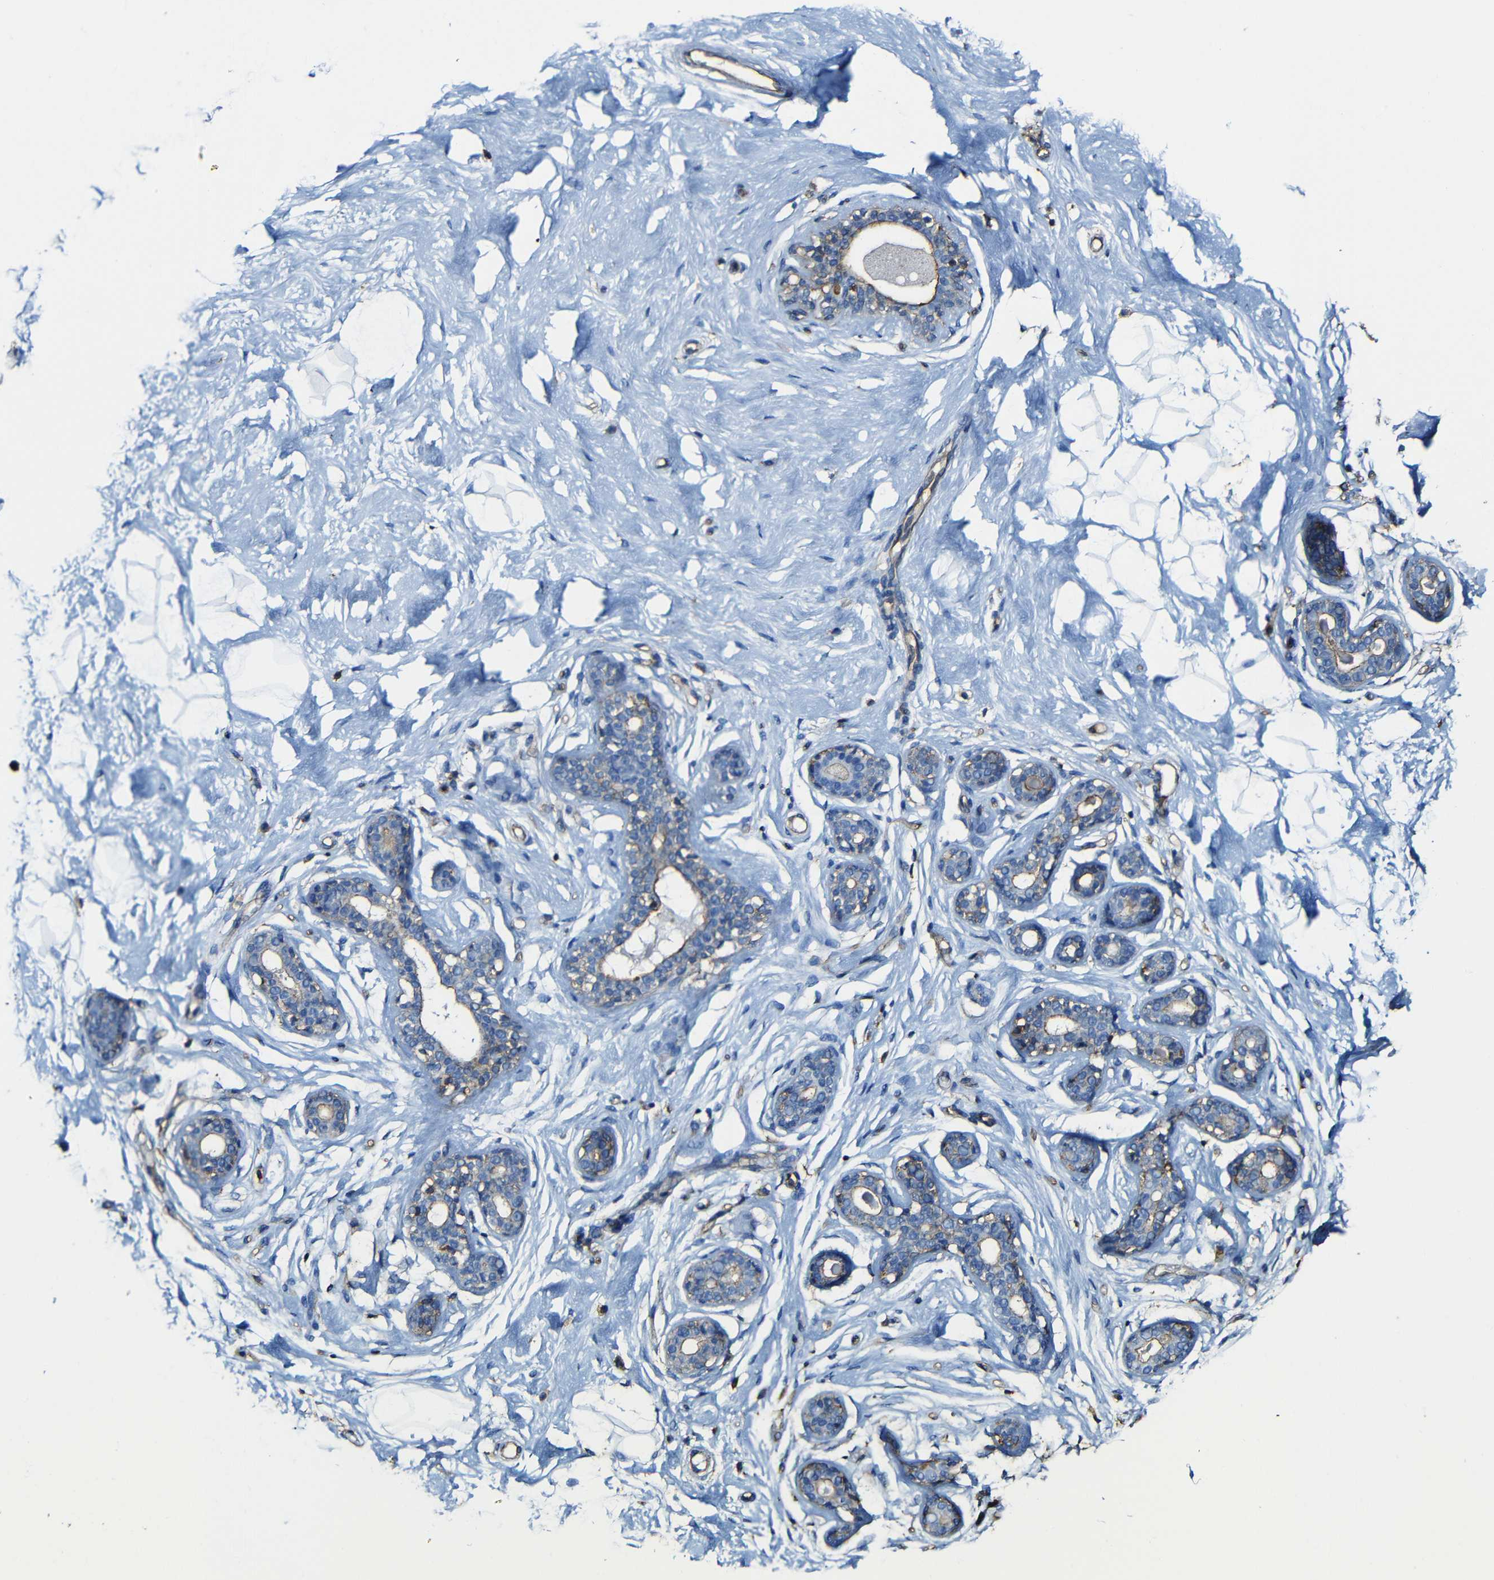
{"staining": {"intensity": "negative", "quantity": "none", "location": "none"}, "tissue": "breast", "cell_type": "Adipocytes", "image_type": "normal", "snomed": [{"axis": "morphology", "description": "Normal tissue, NOS"}, {"axis": "topography", "description": "Breast"}], "caption": "Immunohistochemistry (IHC) photomicrograph of unremarkable breast stained for a protein (brown), which reveals no staining in adipocytes. The staining is performed using DAB (3,3'-diaminobenzidine) brown chromogen with nuclei counter-stained in using hematoxylin.", "gene": "MSN", "patient": {"sex": "female", "age": 23}}